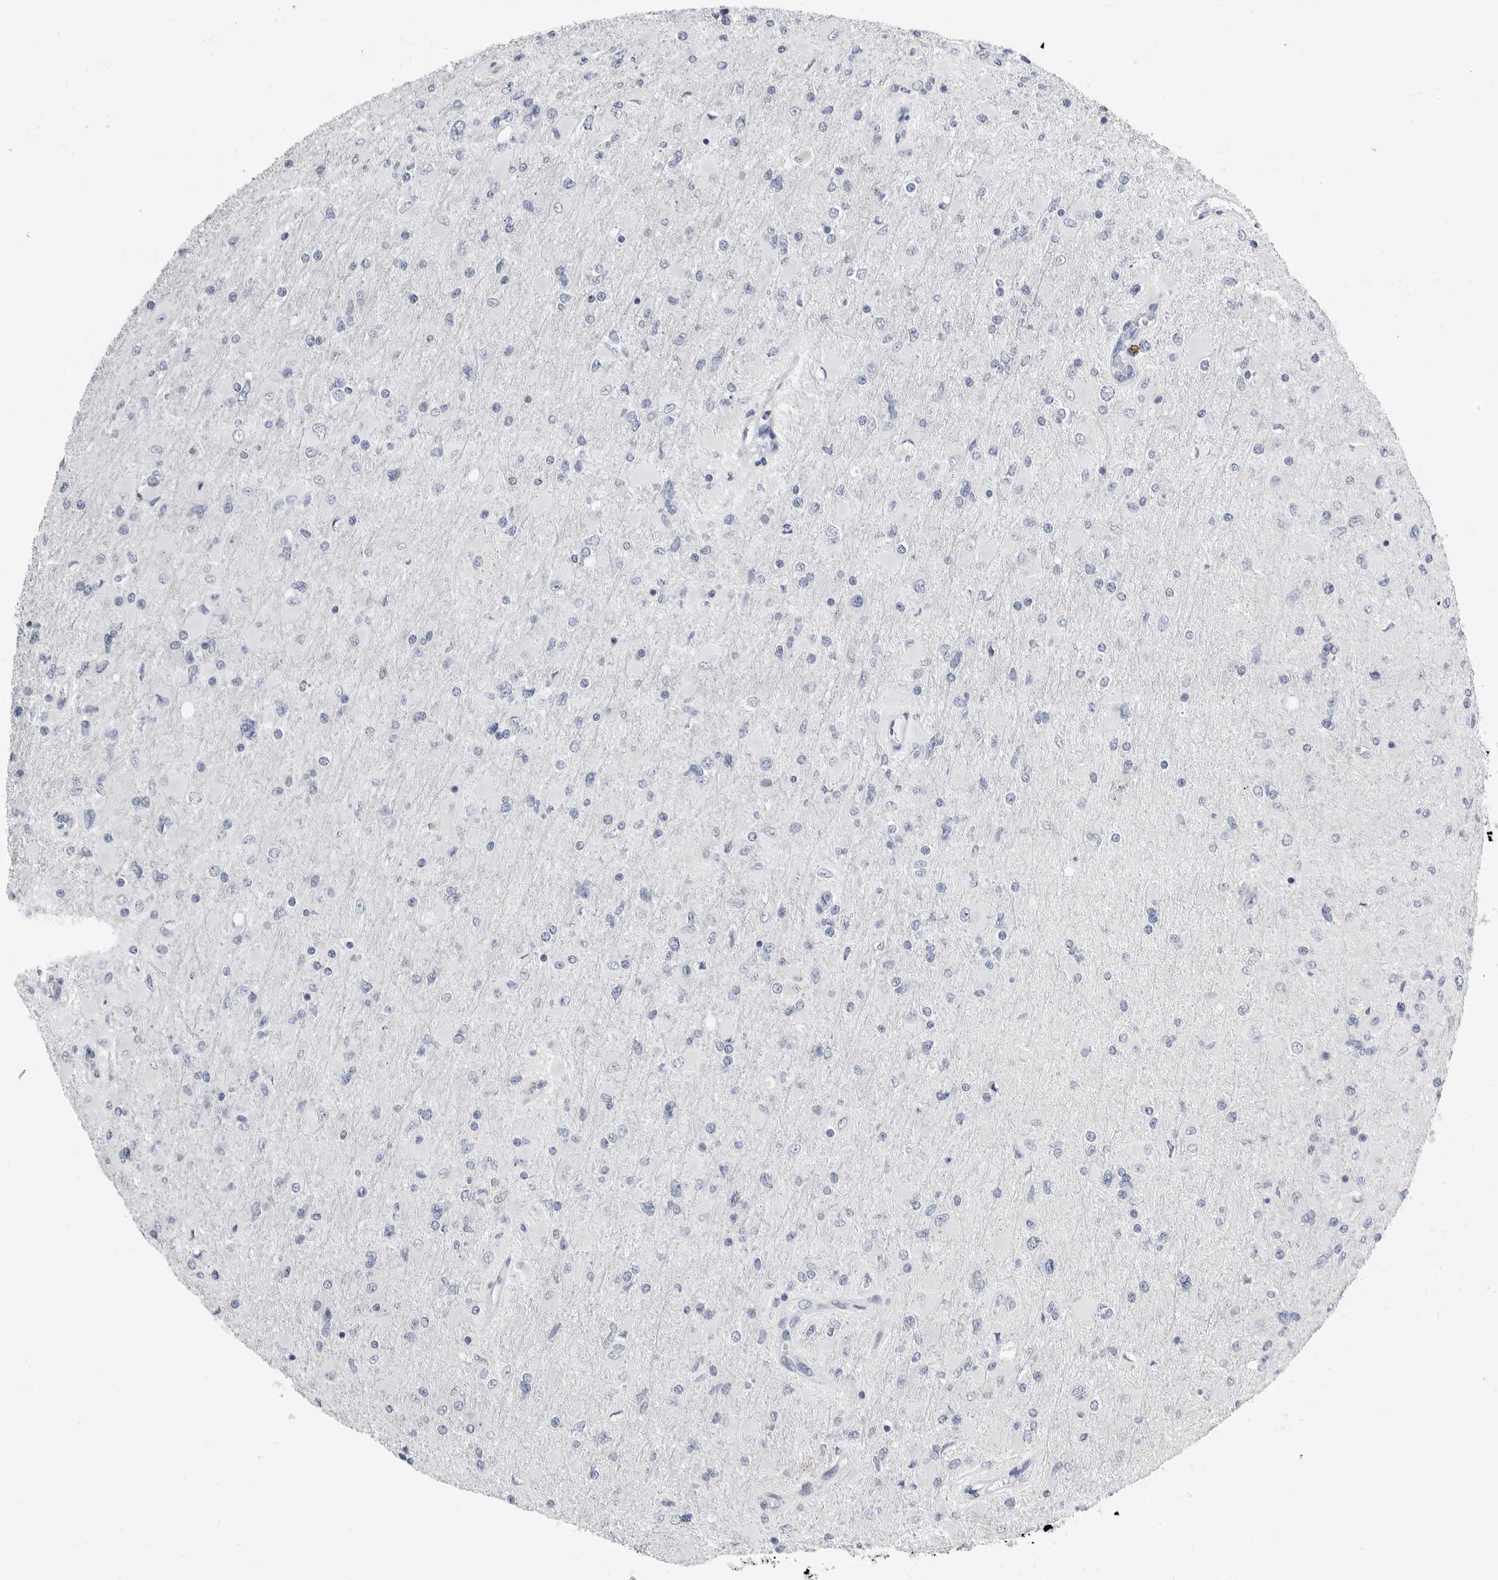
{"staining": {"intensity": "negative", "quantity": "none", "location": "none"}, "tissue": "glioma", "cell_type": "Tumor cells", "image_type": "cancer", "snomed": [{"axis": "morphology", "description": "Glioma, malignant, High grade"}, {"axis": "topography", "description": "Cerebral cortex"}], "caption": "Glioma was stained to show a protein in brown. There is no significant staining in tumor cells.", "gene": "PLN", "patient": {"sex": "female", "age": 36}}